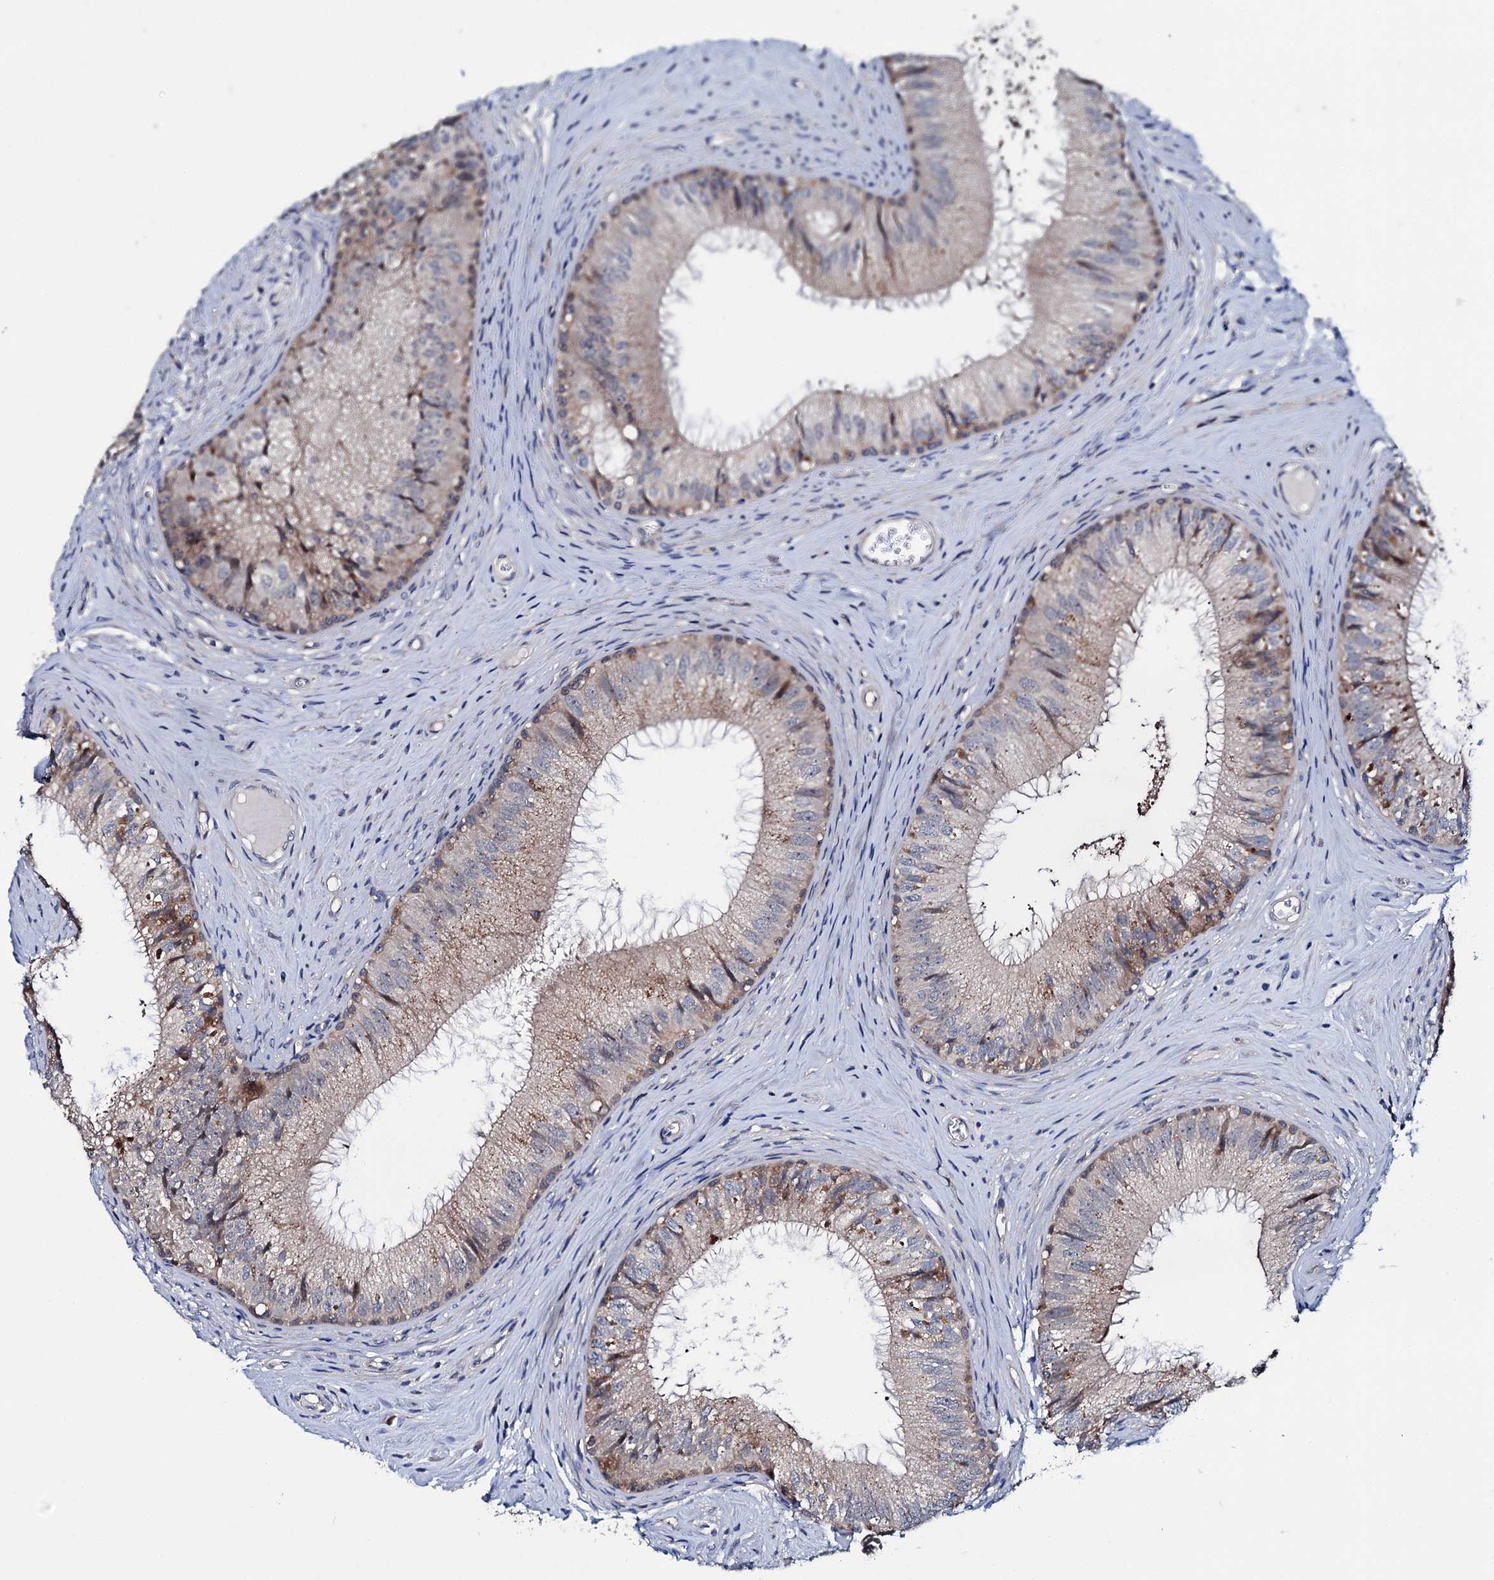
{"staining": {"intensity": "moderate", "quantity": "<25%", "location": "cytoplasmic/membranous"}, "tissue": "epididymis", "cell_type": "Glandular cells", "image_type": "normal", "snomed": [{"axis": "morphology", "description": "Normal tissue, NOS"}, {"axis": "topography", "description": "Epididymis"}], "caption": "Immunohistochemical staining of normal epididymis displays moderate cytoplasmic/membranous protein expression in about <25% of glandular cells.", "gene": "EYA4", "patient": {"sex": "male", "age": 46}}